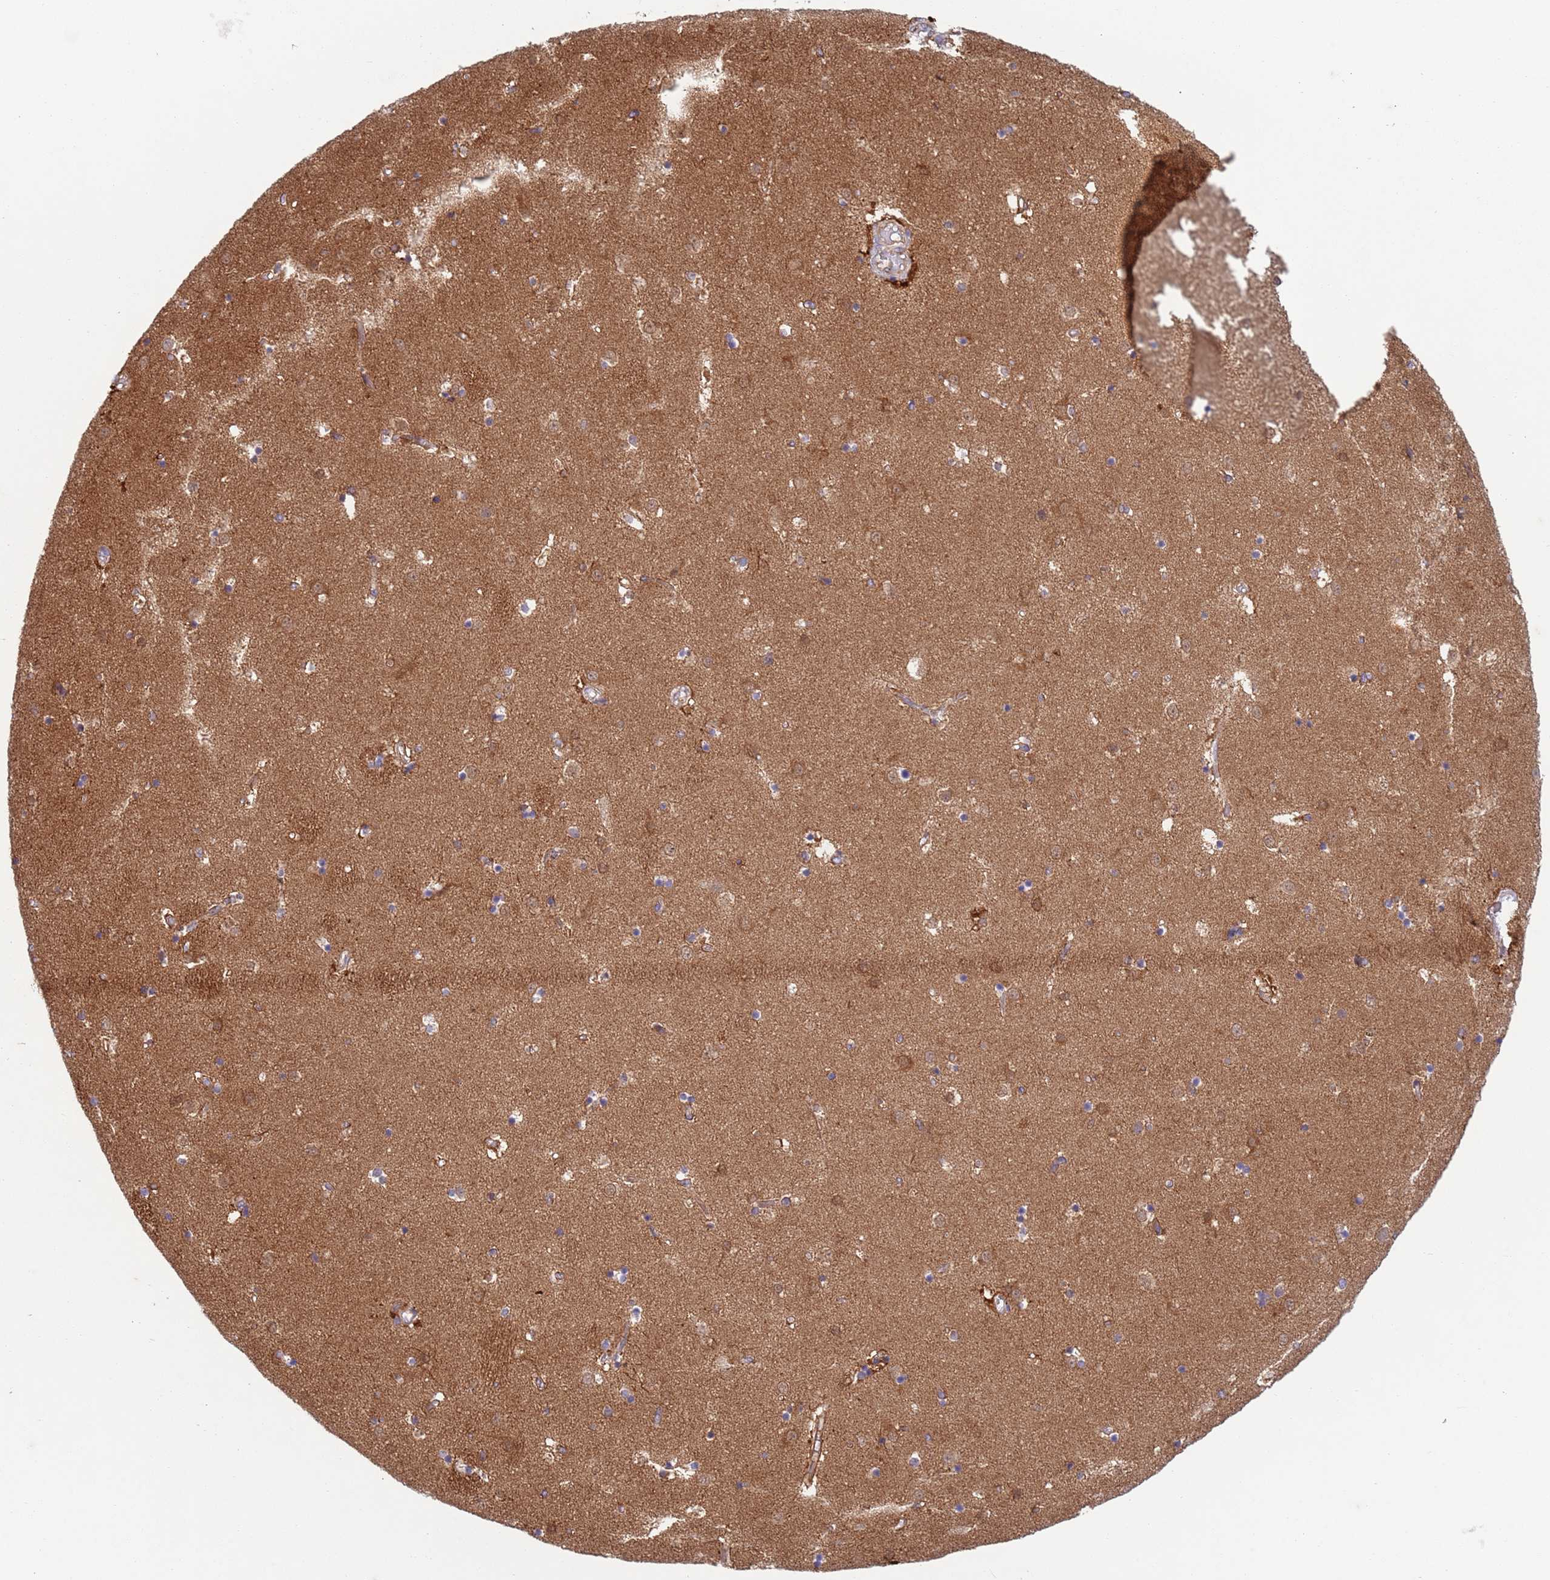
{"staining": {"intensity": "moderate", "quantity": "<25%", "location": "cytoplasmic/membranous"}, "tissue": "caudate", "cell_type": "Glial cells", "image_type": "normal", "snomed": [{"axis": "morphology", "description": "Normal tissue, NOS"}, {"axis": "topography", "description": "Lateral ventricle wall"}], "caption": "Immunohistochemistry (IHC) (DAB (3,3'-diaminobenzidine)) staining of benign caudate shows moderate cytoplasmic/membranous protein expression in about <25% of glial cells.", "gene": "ZMYM5", "patient": {"sex": "female", "age": 52}}